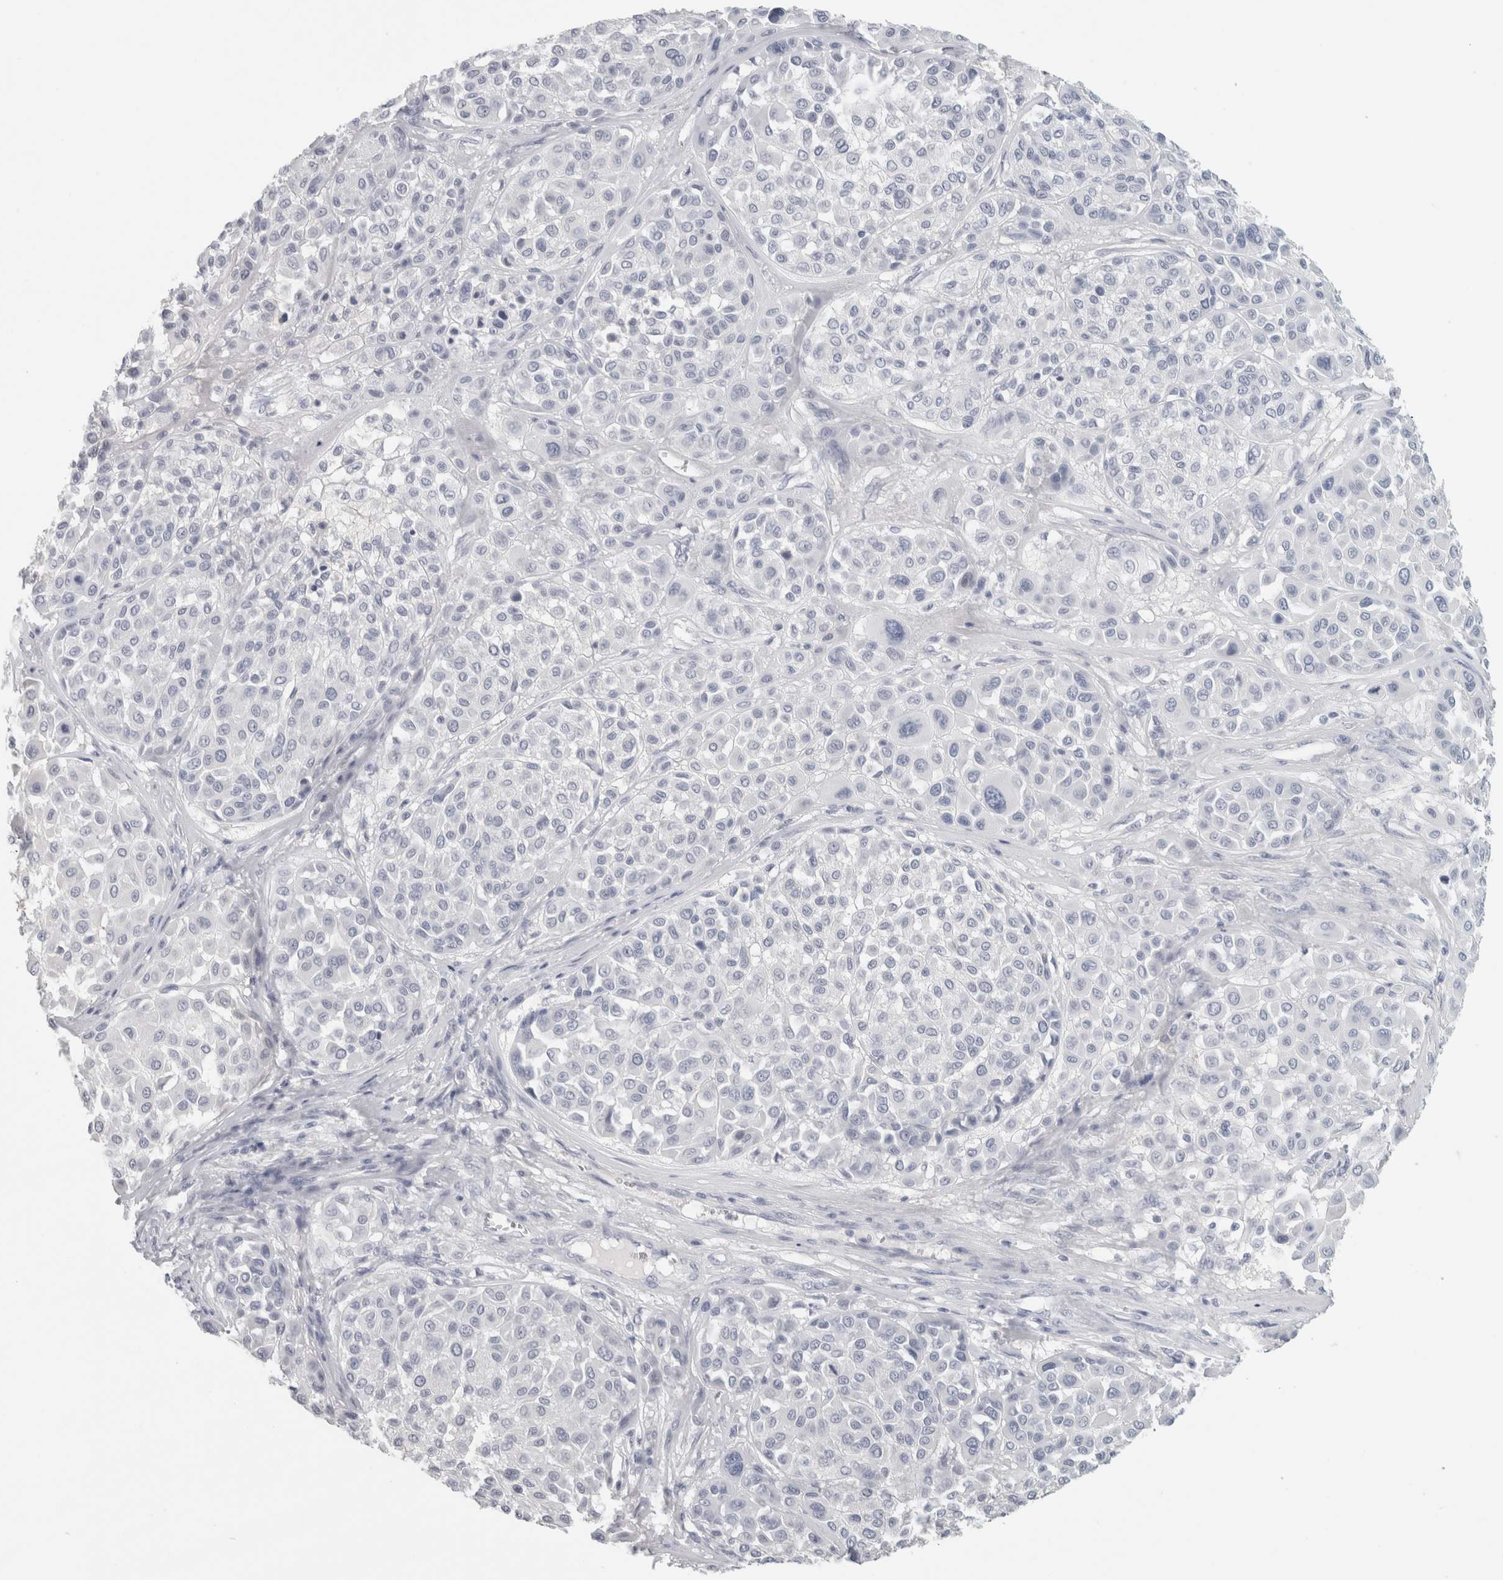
{"staining": {"intensity": "negative", "quantity": "none", "location": "none"}, "tissue": "melanoma", "cell_type": "Tumor cells", "image_type": "cancer", "snomed": [{"axis": "morphology", "description": "Malignant melanoma, Metastatic site"}, {"axis": "topography", "description": "Soft tissue"}], "caption": "The immunohistochemistry histopathology image has no significant positivity in tumor cells of malignant melanoma (metastatic site) tissue. (DAB (3,3'-diaminobenzidine) immunohistochemistry, high magnification).", "gene": "SLC28A3", "patient": {"sex": "male", "age": 41}}